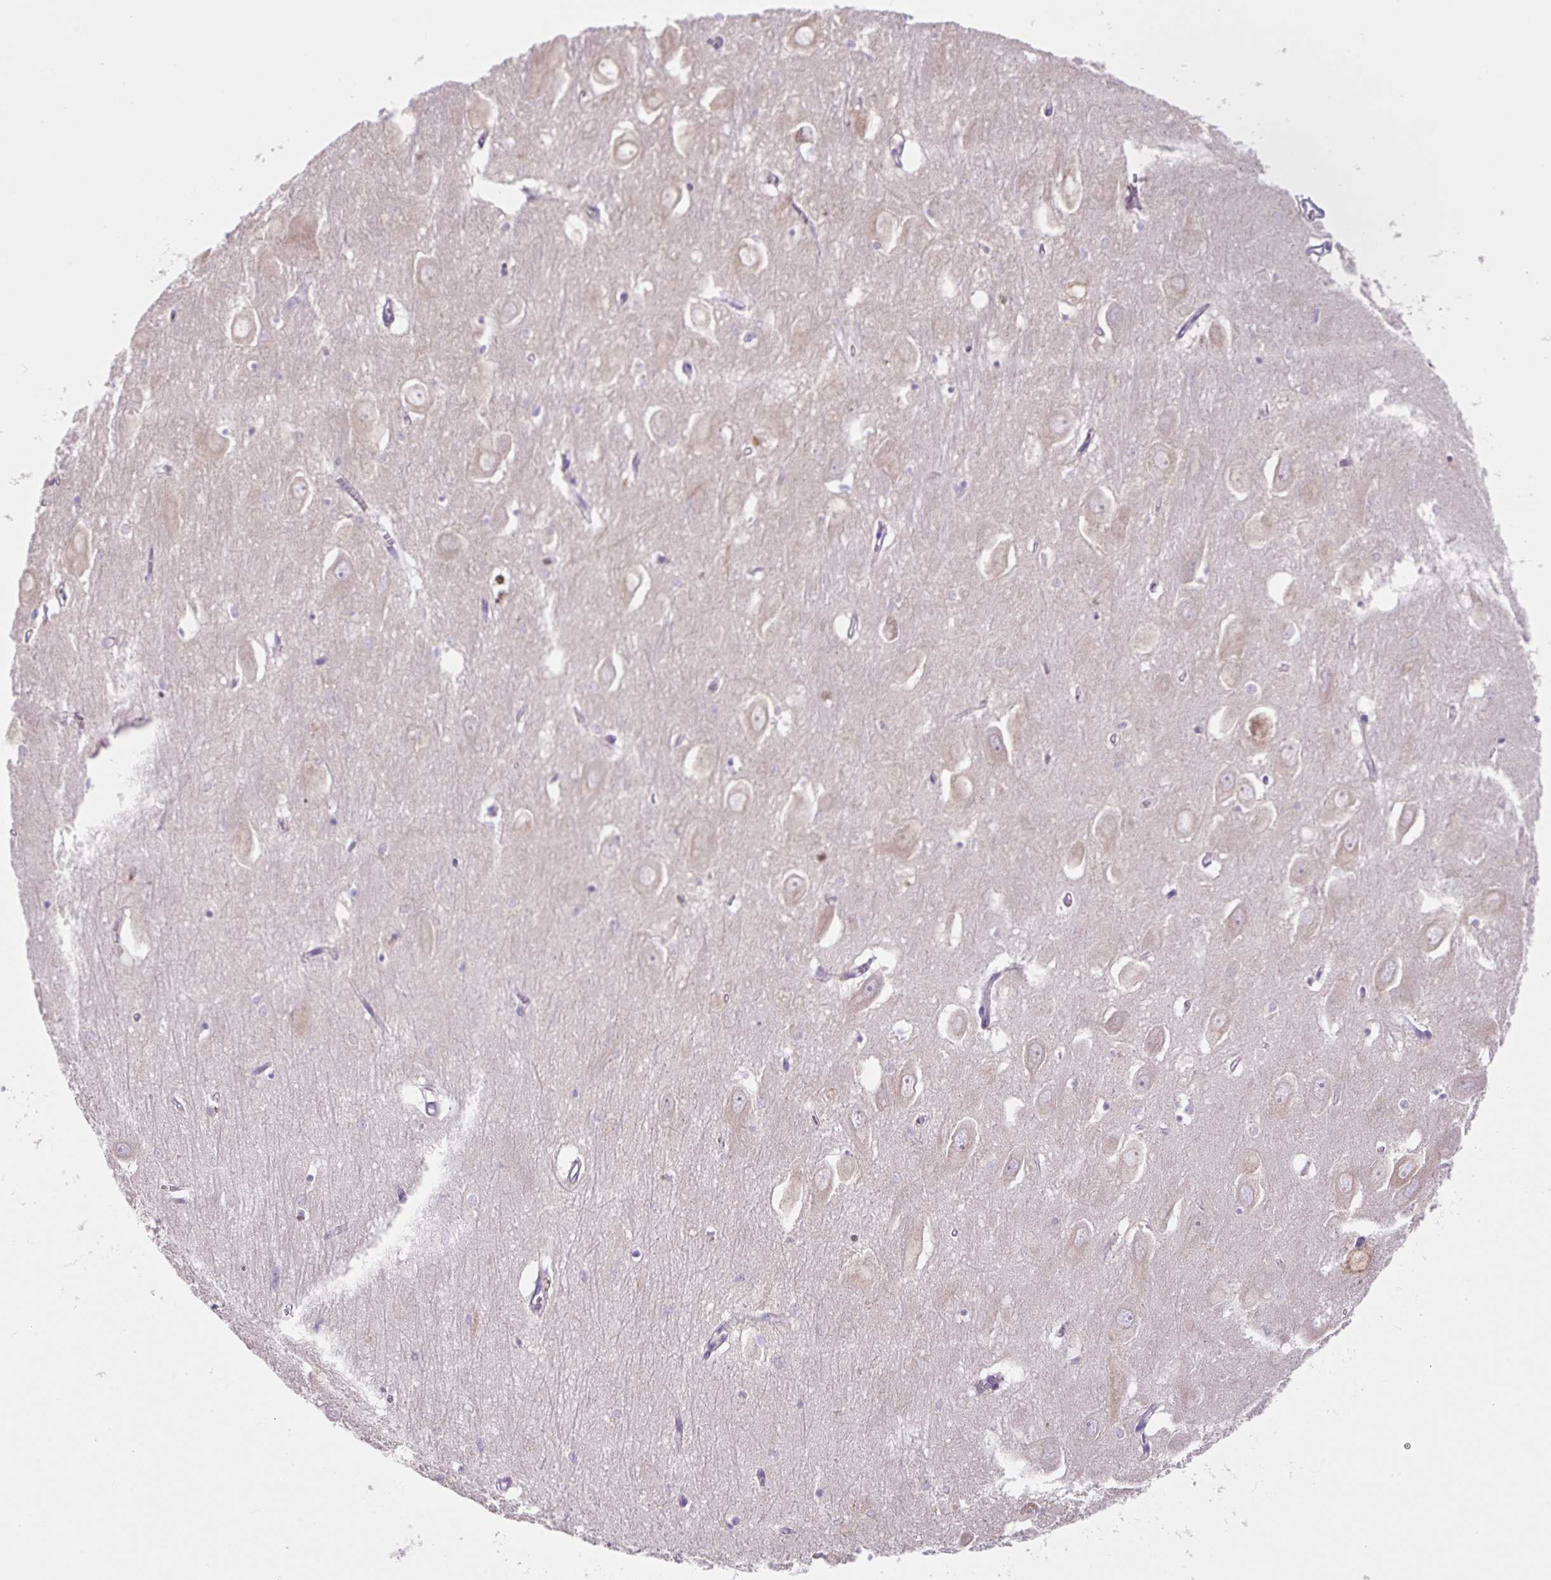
{"staining": {"intensity": "negative", "quantity": "none", "location": "none"}, "tissue": "hippocampus", "cell_type": "Glial cells", "image_type": "normal", "snomed": [{"axis": "morphology", "description": "Normal tissue, NOS"}, {"axis": "topography", "description": "Hippocampus"}], "caption": "There is no significant positivity in glial cells of hippocampus. (Brightfield microscopy of DAB immunohistochemistry at high magnification).", "gene": "NDST3", "patient": {"sex": "female", "age": 64}}